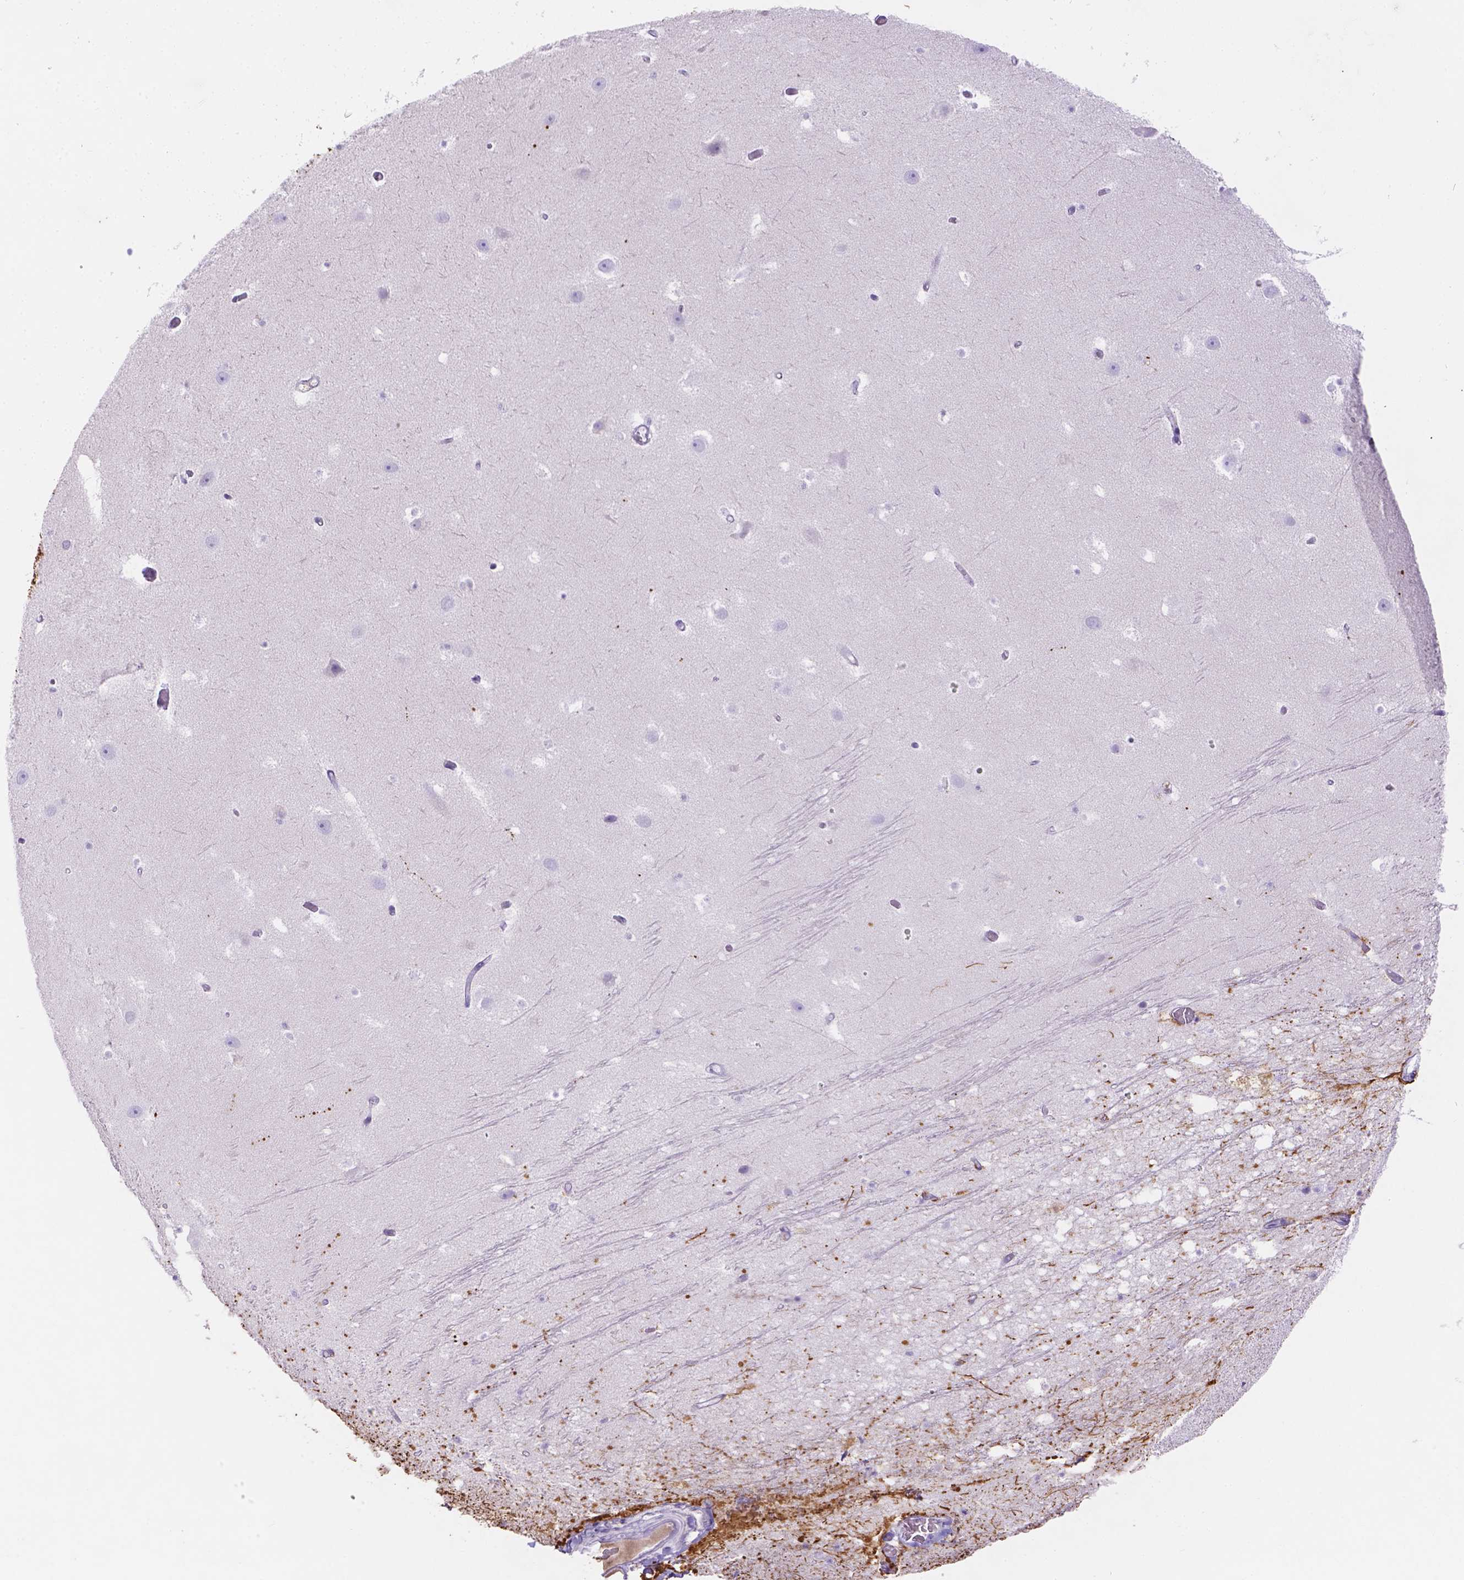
{"staining": {"intensity": "strong", "quantity": "<25%", "location": "cytoplasmic/membranous"}, "tissue": "hippocampus", "cell_type": "Glial cells", "image_type": "normal", "snomed": [{"axis": "morphology", "description": "Normal tissue, NOS"}, {"axis": "topography", "description": "Hippocampus"}], "caption": "A brown stain shows strong cytoplasmic/membranous expression of a protein in glial cells of normal human hippocampus. (Brightfield microscopy of DAB IHC at high magnification).", "gene": "DMWD", "patient": {"sex": "male", "age": 26}}